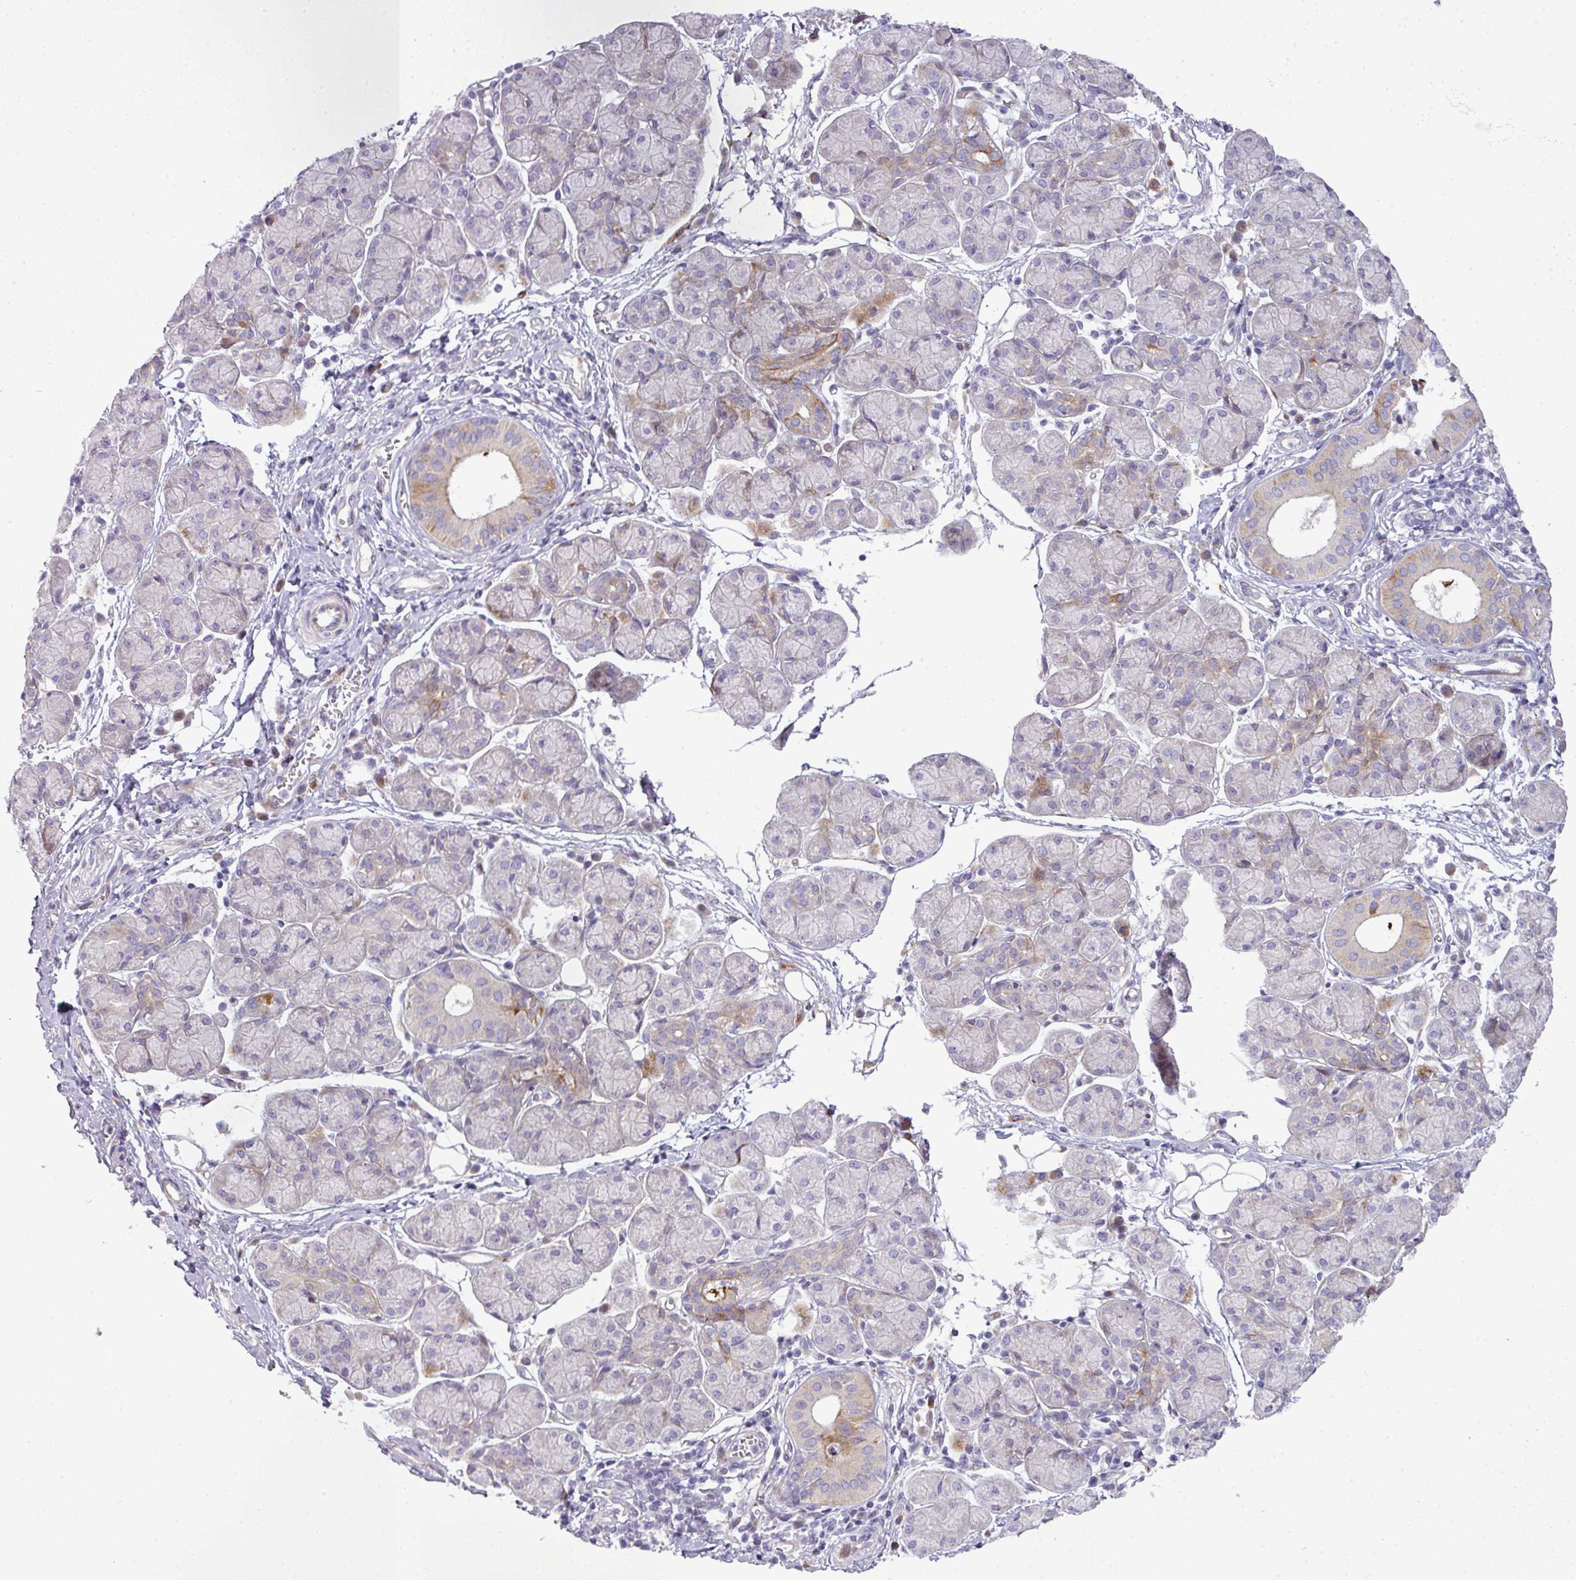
{"staining": {"intensity": "moderate", "quantity": "25%-75%", "location": "cytoplasmic/membranous"}, "tissue": "salivary gland", "cell_type": "Glandular cells", "image_type": "normal", "snomed": [{"axis": "morphology", "description": "Normal tissue, NOS"}, {"axis": "morphology", "description": "Inflammation, NOS"}, {"axis": "topography", "description": "Lymph node"}, {"axis": "topography", "description": "Salivary gland"}], "caption": "Salivary gland stained with immunohistochemistry (IHC) demonstrates moderate cytoplasmic/membranous staining in approximately 25%-75% of glandular cells. The staining was performed using DAB, with brown indicating positive protein expression. Nuclei are stained blue with hematoxylin.", "gene": "ATP6V1F", "patient": {"sex": "male", "age": 3}}